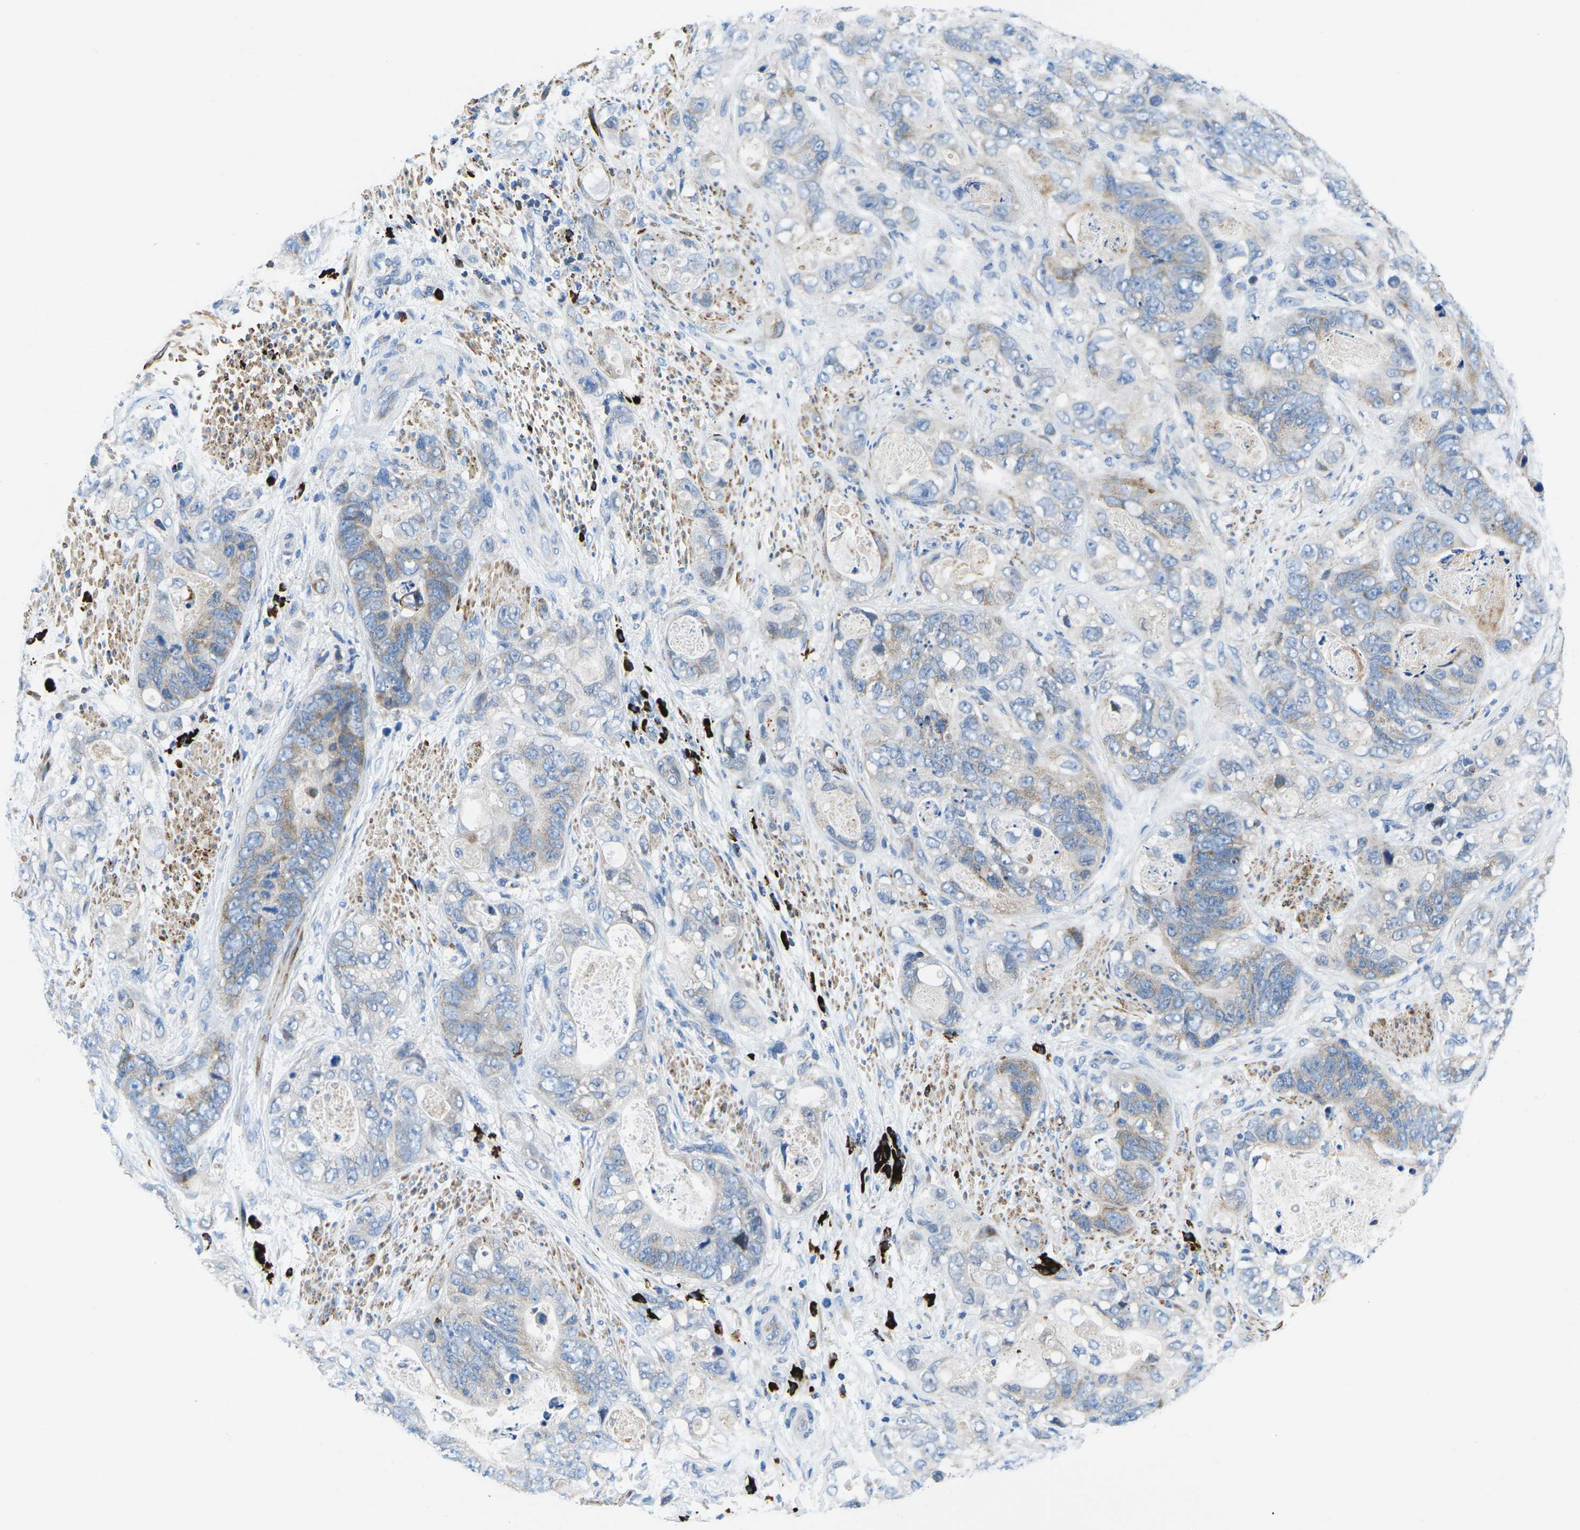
{"staining": {"intensity": "weak", "quantity": "25%-75%", "location": "cytoplasmic/membranous"}, "tissue": "stomach cancer", "cell_type": "Tumor cells", "image_type": "cancer", "snomed": [{"axis": "morphology", "description": "Adenocarcinoma, NOS"}, {"axis": "topography", "description": "Stomach"}], "caption": "An image of human stomach adenocarcinoma stained for a protein exhibits weak cytoplasmic/membranous brown staining in tumor cells. Immunohistochemistry stains the protein in brown and the nuclei are stained blue.", "gene": "MC4R", "patient": {"sex": "female", "age": 89}}